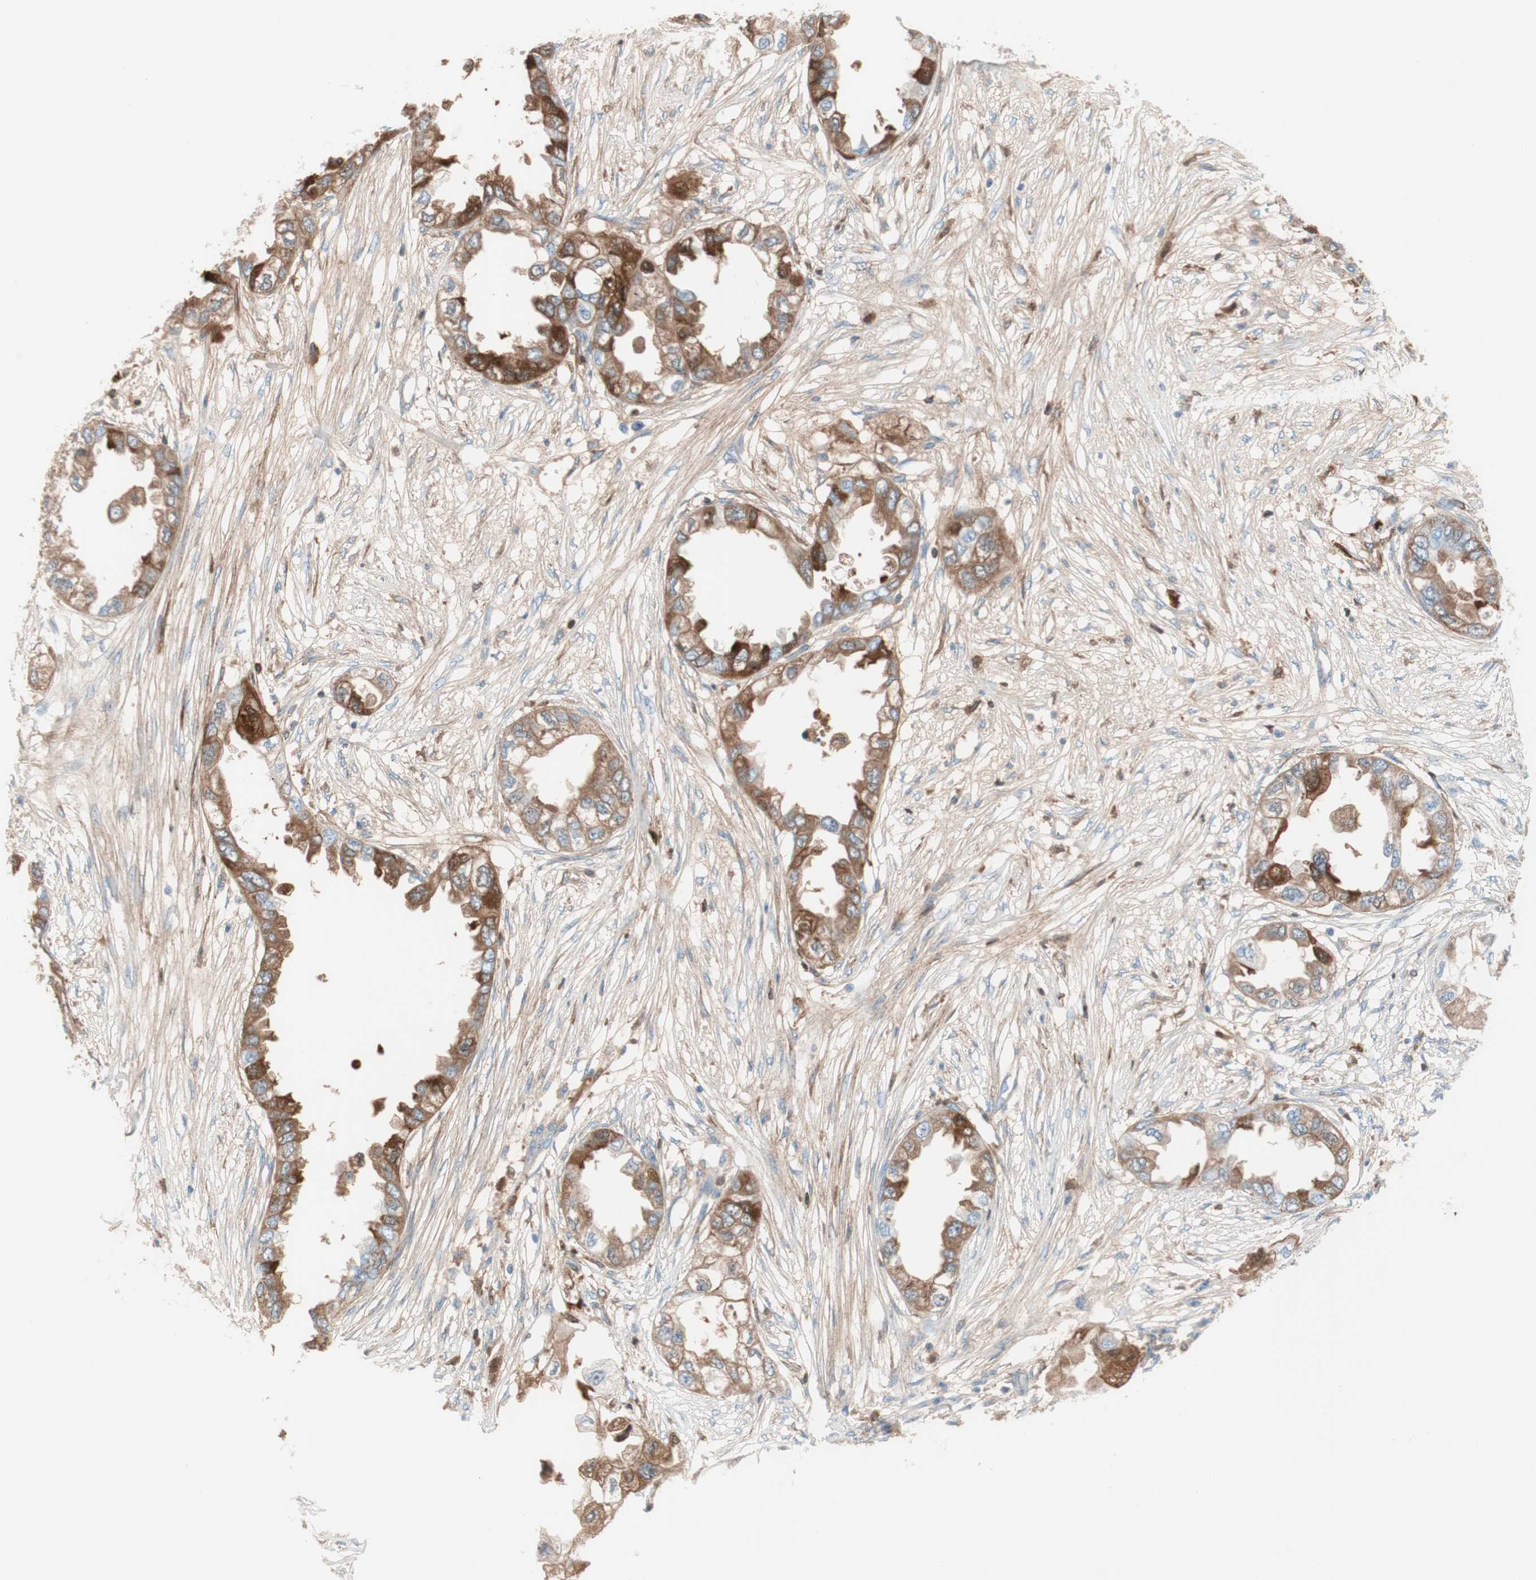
{"staining": {"intensity": "strong", "quantity": ">75%", "location": "cytoplasmic/membranous"}, "tissue": "endometrial cancer", "cell_type": "Tumor cells", "image_type": "cancer", "snomed": [{"axis": "morphology", "description": "Adenocarcinoma, NOS"}, {"axis": "topography", "description": "Endometrium"}], "caption": "A brown stain shows strong cytoplasmic/membranous staining of a protein in endometrial cancer tumor cells. The staining was performed using DAB to visualize the protein expression in brown, while the nuclei were stained in blue with hematoxylin (Magnification: 20x).", "gene": "RBP4", "patient": {"sex": "female", "age": 67}}